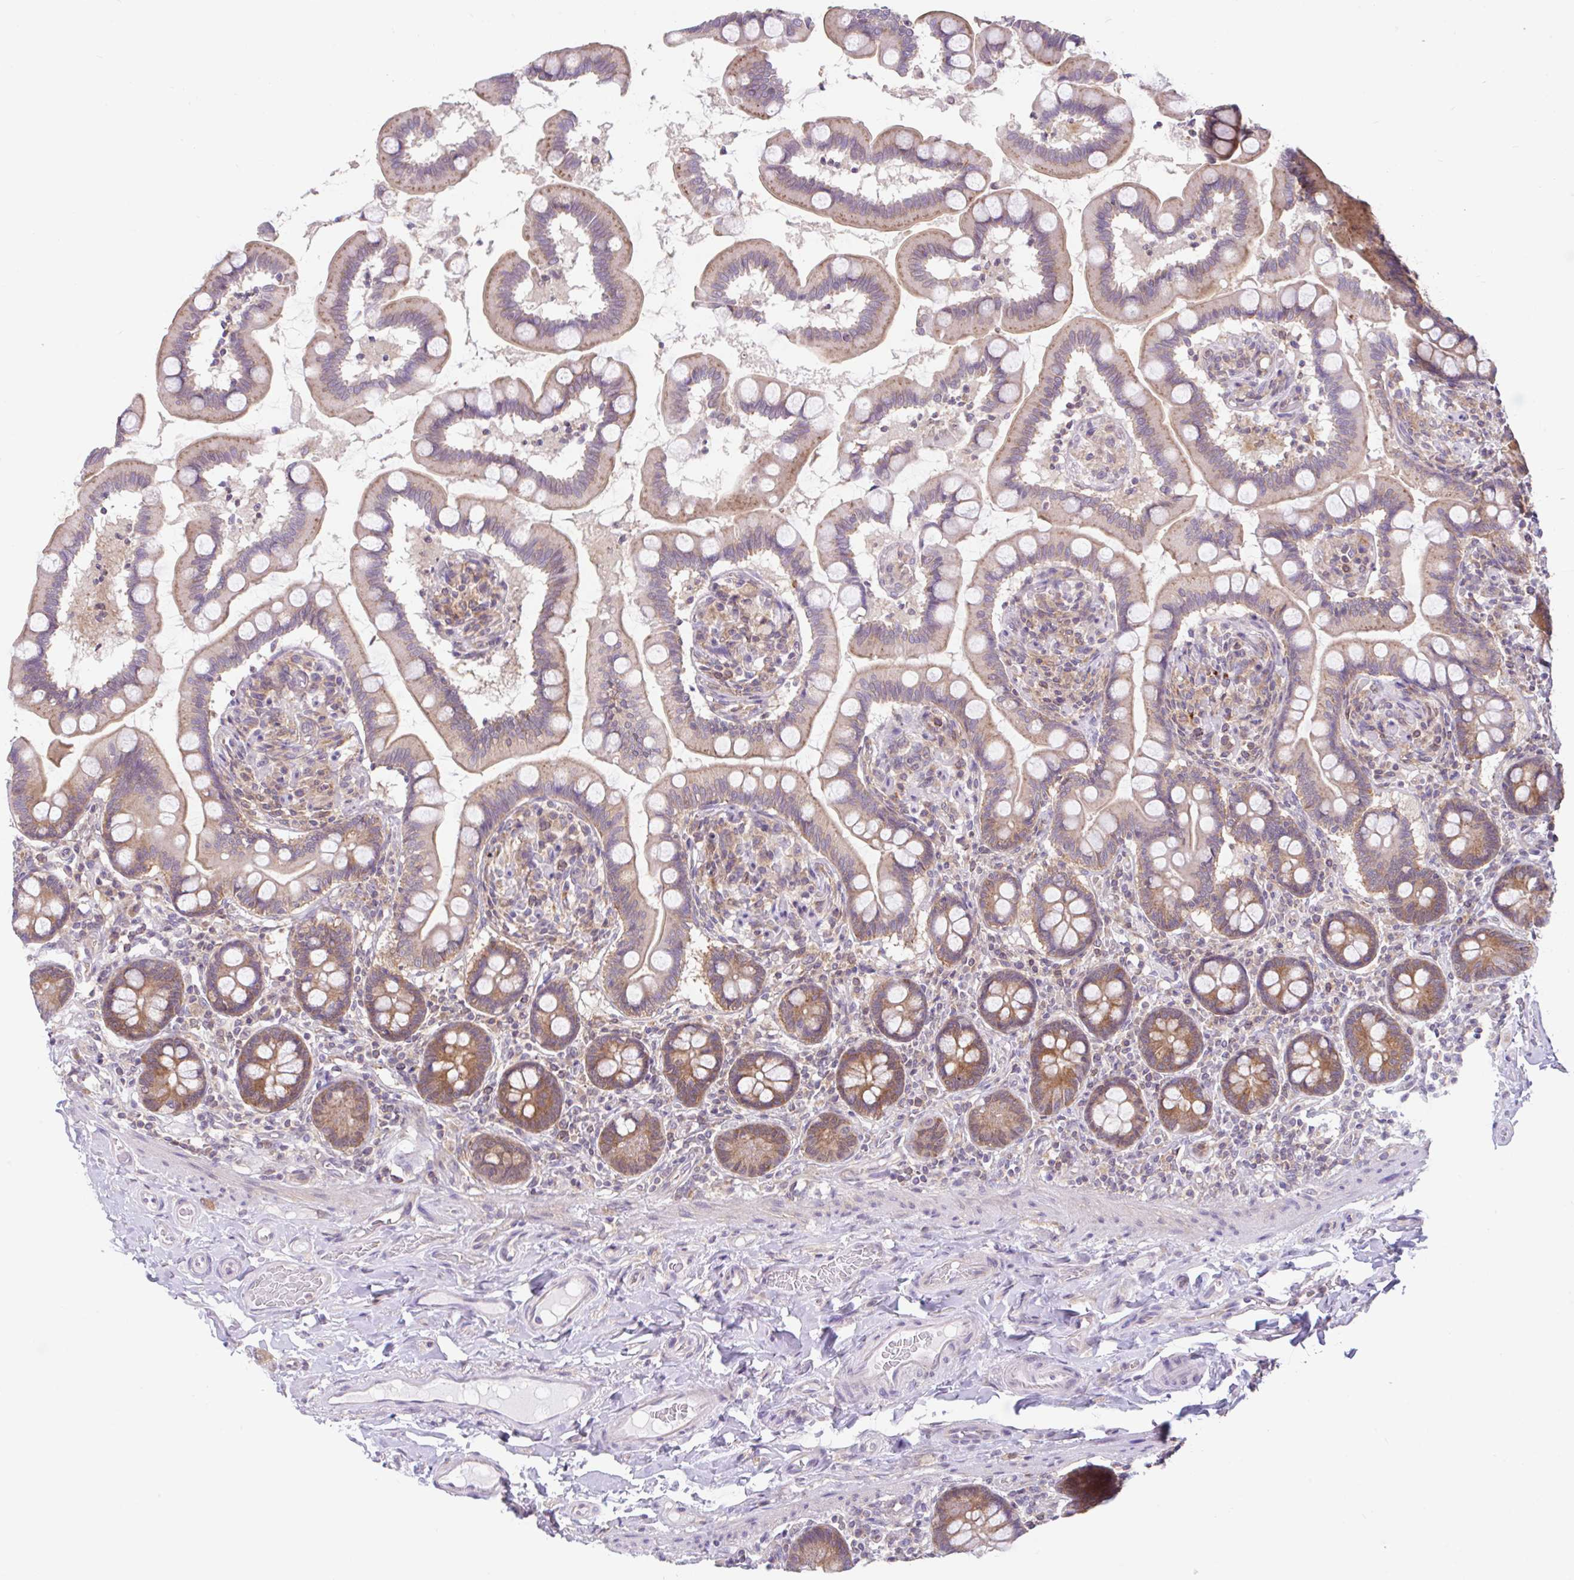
{"staining": {"intensity": "moderate", "quantity": ">75%", "location": "cytoplasmic/membranous"}, "tissue": "small intestine", "cell_type": "Glandular cells", "image_type": "normal", "snomed": [{"axis": "morphology", "description": "Normal tissue, NOS"}, {"axis": "topography", "description": "Small intestine"}], "caption": "A micrograph of human small intestine stained for a protein exhibits moderate cytoplasmic/membranous brown staining in glandular cells. (Brightfield microscopy of DAB IHC at high magnification).", "gene": "RALBP1", "patient": {"sex": "female", "age": 64}}